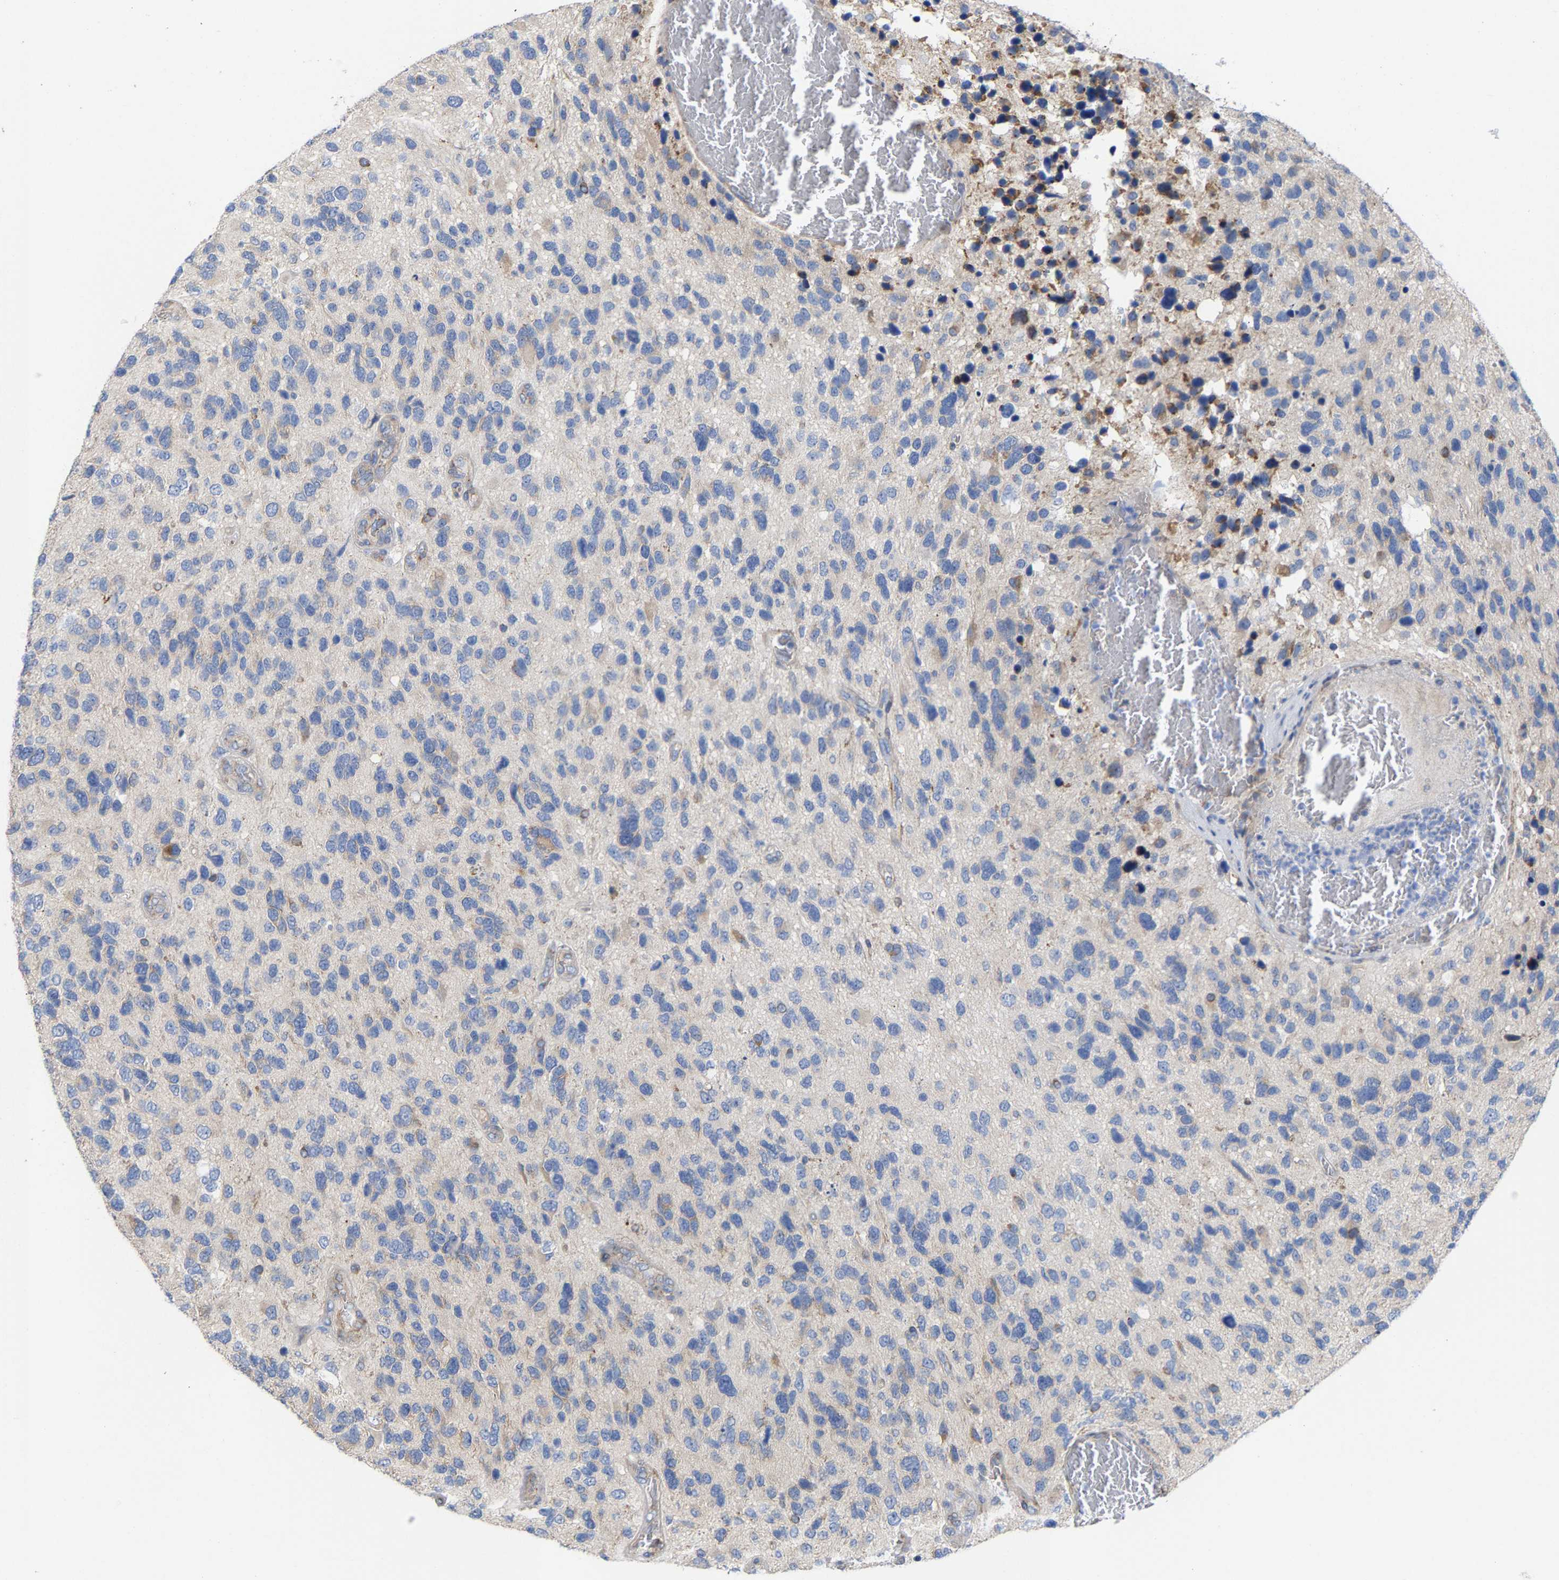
{"staining": {"intensity": "weak", "quantity": "<25%", "location": "cytoplasmic/membranous"}, "tissue": "glioma", "cell_type": "Tumor cells", "image_type": "cancer", "snomed": [{"axis": "morphology", "description": "Glioma, malignant, High grade"}, {"axis": "topography", "description": "Brain"}], "caption": "Immunohistochemistry of glioma shows no positivity in tumor cells. (Immunohistochemistry (ihc), brightfield microscopy, high magnification).", "gene": "PPP1R15A", "patient": {"sex": "female", "age": 58}}